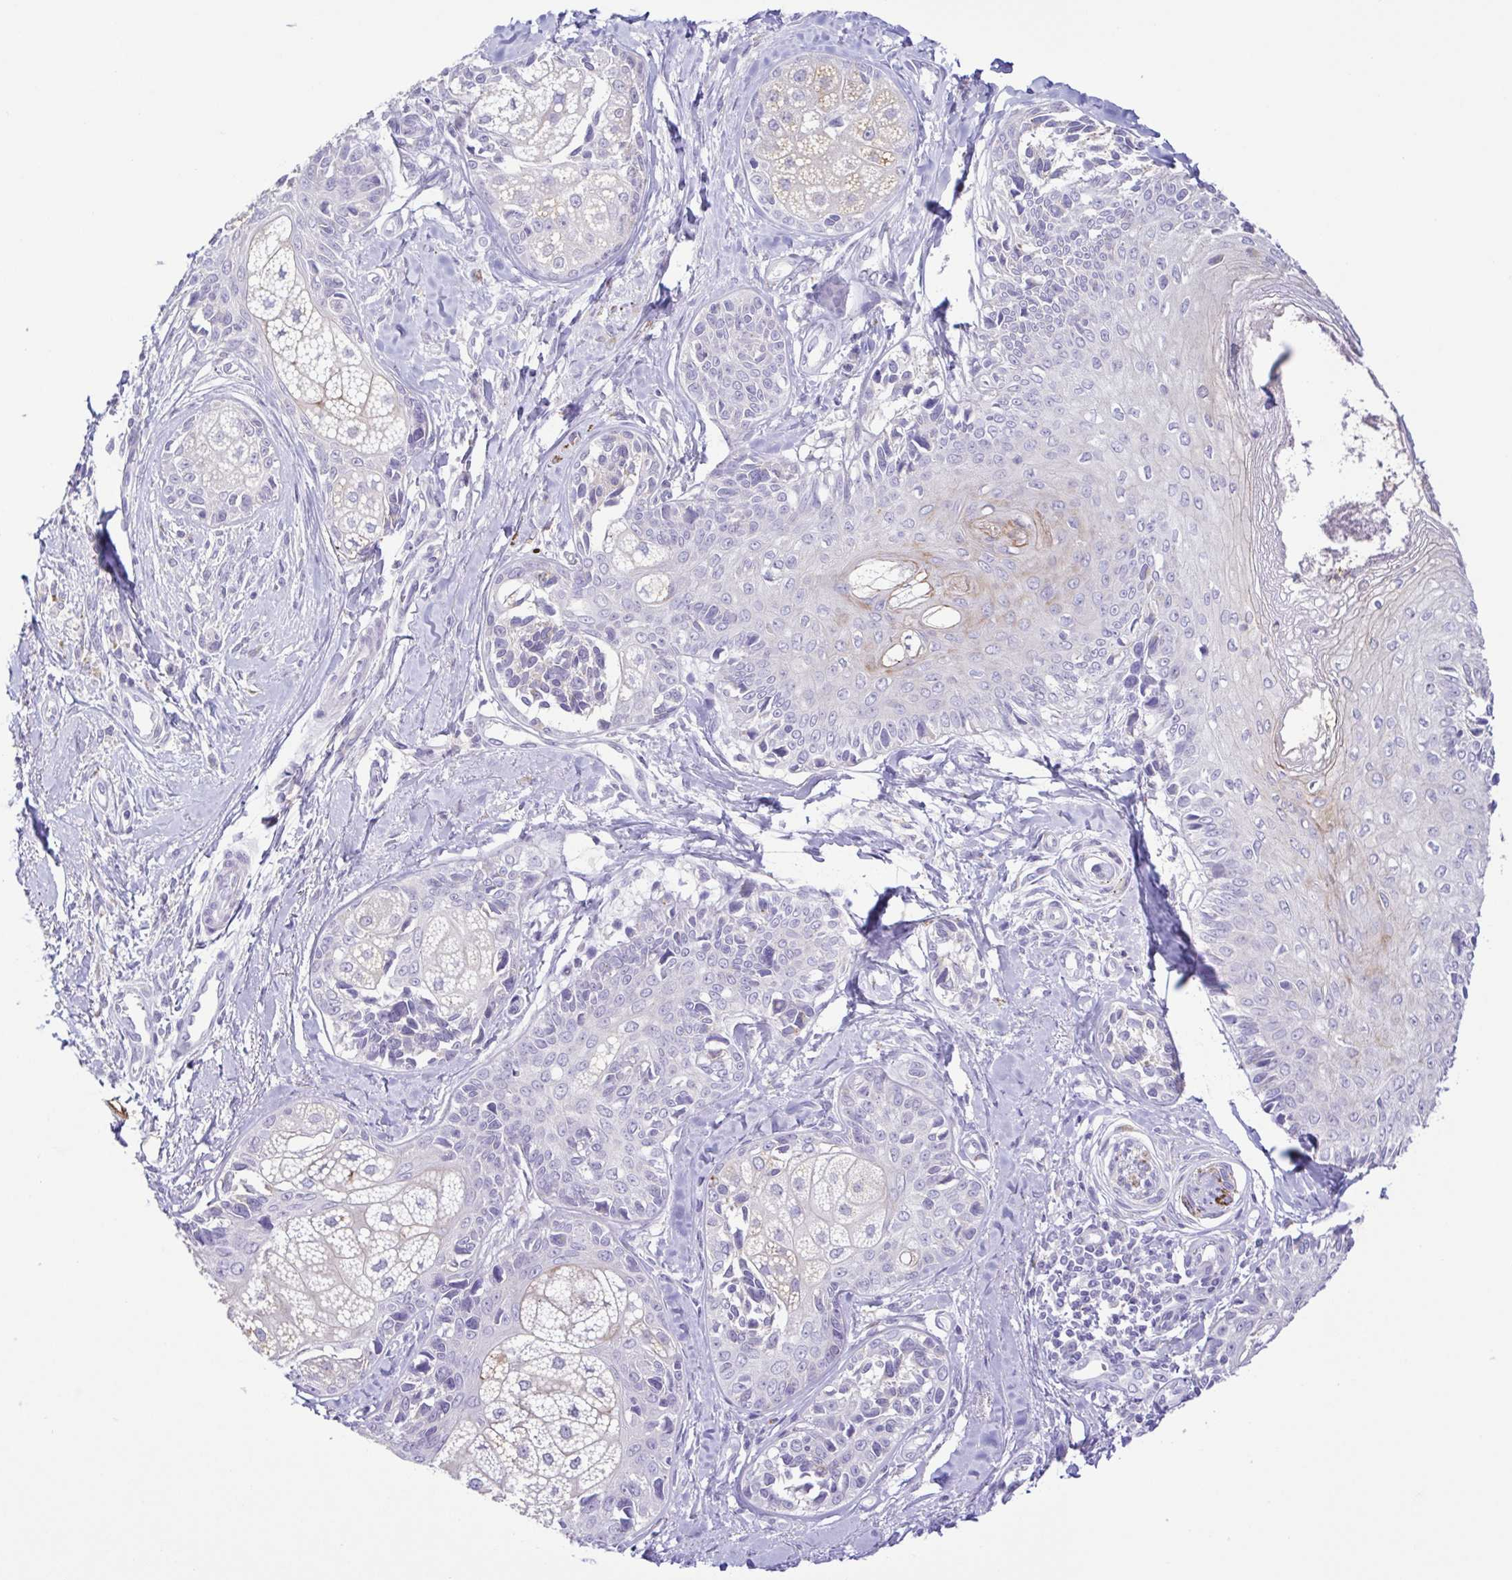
{"staining": {"intensity": "negative", "quantity": "none", "location": "none"}, "tissue": "melanoma", "cell_type": "Tumor cells", "image_type": "cancer", "snomed": [{"axis": "morphology", "description": "Malignant melanoma, NOS"}, {"axis": "topography", "description": "Skin"}], "caption": "This is an immunohistochemistry micrograph of human melanoma. There is no expression in tumor cells.", "gene": "ATP6V1G2", "patient": {"sex": "female", "age": 86}}